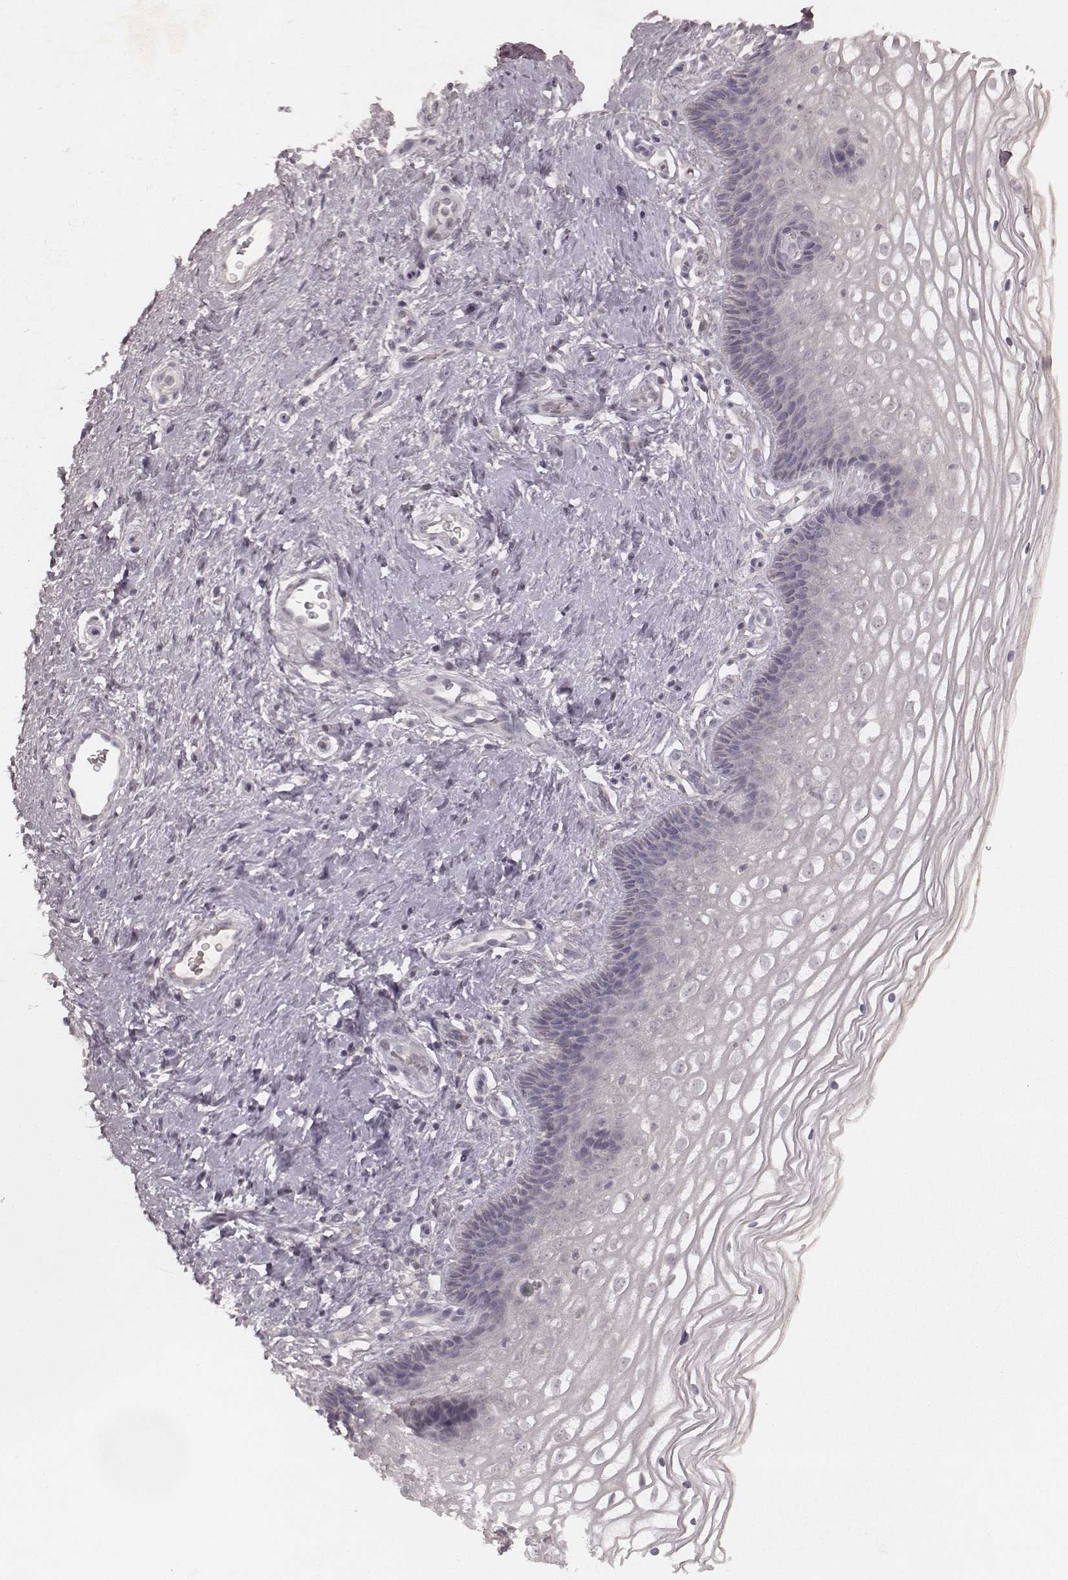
{"staining": {"intensity": "negative", "quantity": "none", "location": "none"}, "tissue": "cervix", "cell_type": "Glandular cells", "image_type": "normal", "snomed": [{"axis": "morphology", "description": "Normal tissue, NOS"}, {"axis": "topography", "description": "Cervix"}], "caption": "IHC micrograph of unremarkable cervix: human cervix stained with DAB reveals no significant protein positivity in glandular cells.", "gene": "FAM13B", "patient": {"sex": "female", "age": 34}}